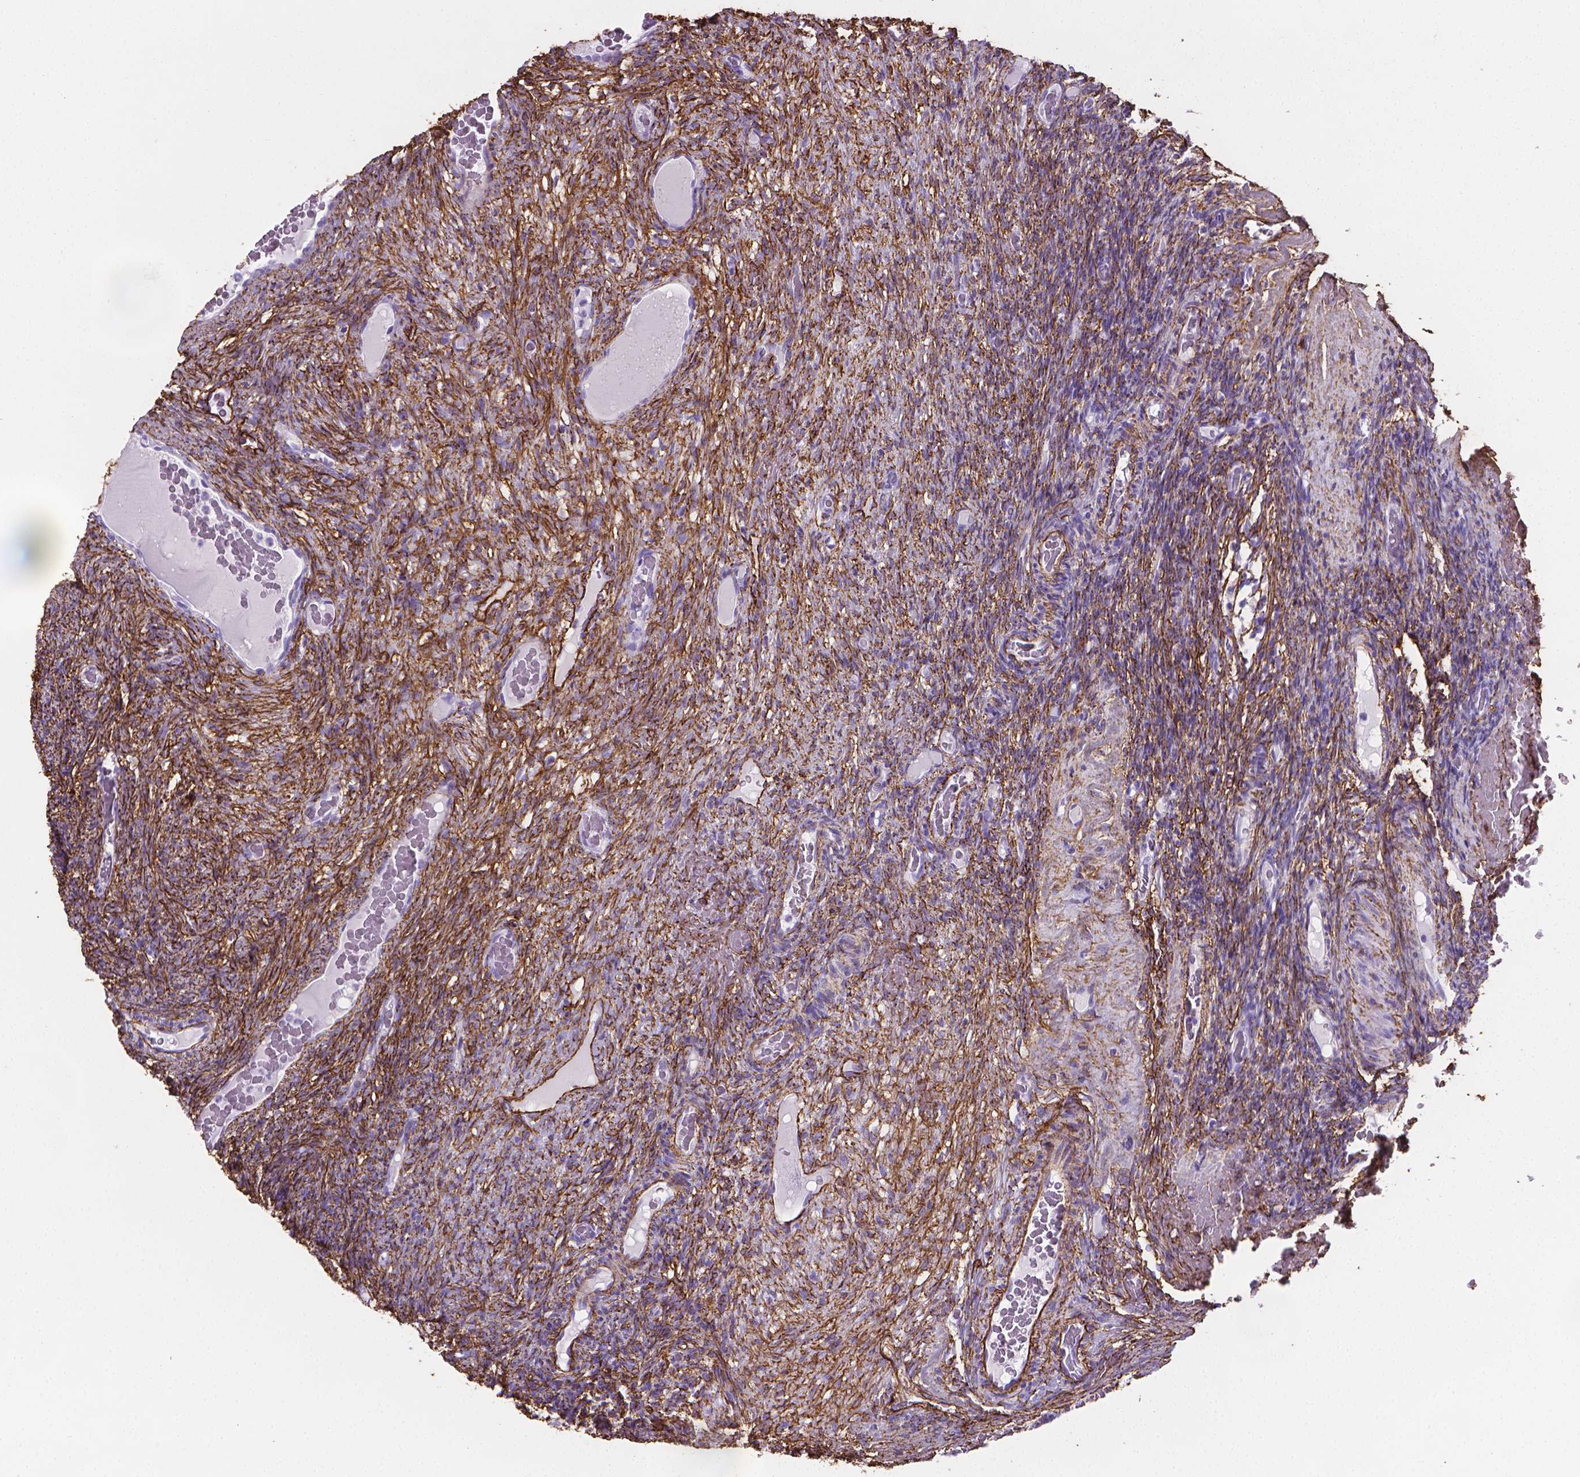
{"staining": {"intensity": "negative", "quantity": "none", "location": "none"}, "tissue": "ovary", "cell_type": "Ovarian stroma cells", "image_type": "normal", "snomed": [{"axis": "morphology", "description": "Normal tissue, NOS"}, {"axis": "topography", "description": "Ovary"}], "caption": "Immunohistochemistry (IHC) of unremarkable human ovary exhibits no staining in ovarian stroma cells.", "gene": "MFAP2", "patient": {"sex": "female", "age": 34}}